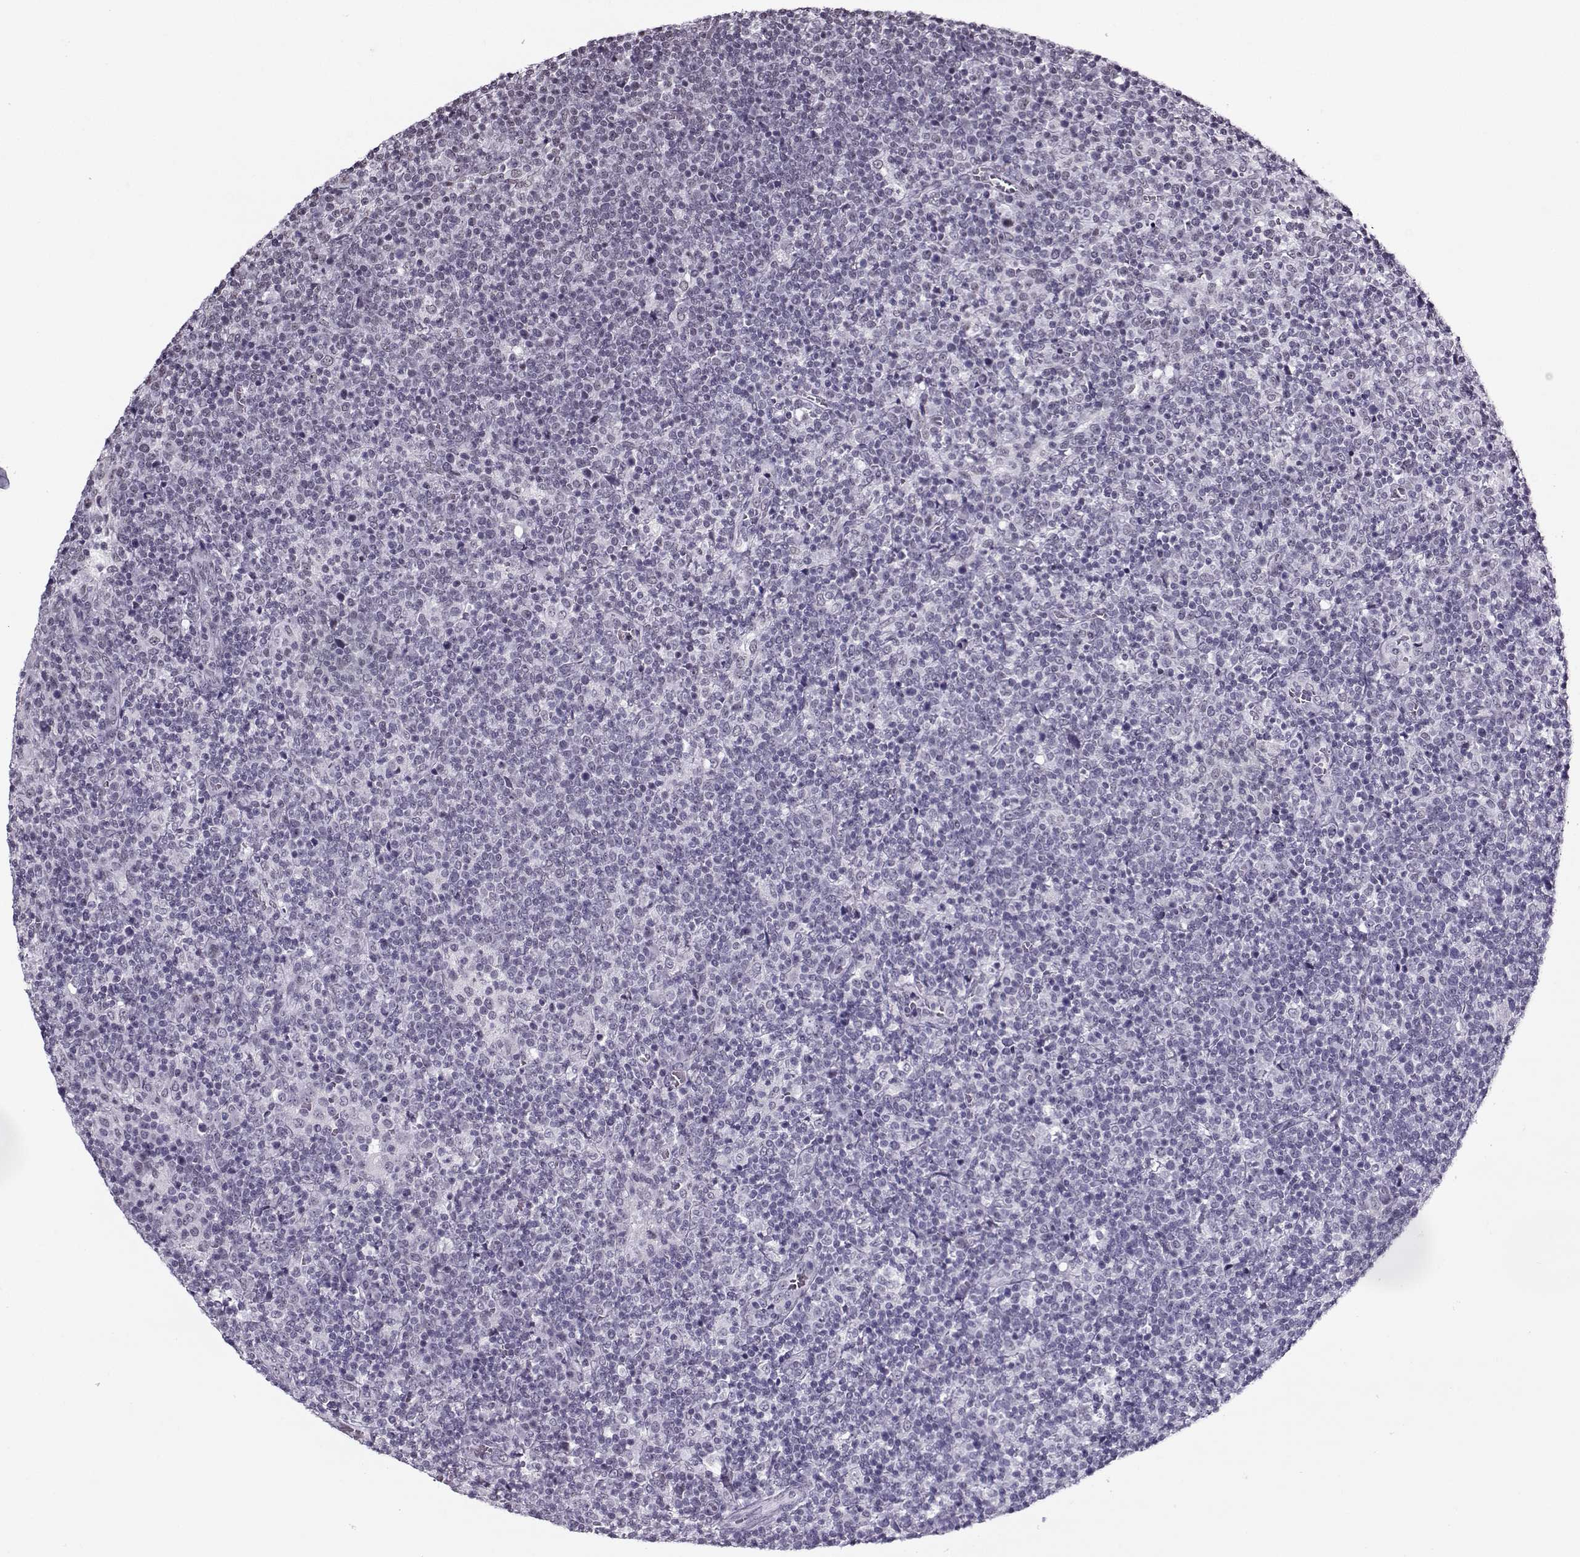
{"staining": {"intensity": "negative", "quantity": "none", "location": "none"}, "tissue": "lymphoma", "cell_type": "Tumor cells", "image_type": "cancer", "snomed": [{"axis": "morphology", "description": "Malignant lymphoma, non-Hodgkin's type, High grade"}, {"axis": "topography", "description": "Lymph node"}], "caption": "This histopathology image is of lymphoma stained with IHC to label a protein in brown with the nuclei are counter-stained blue. There is no expression in tumor cells. (DAB (3,3'-diaminobenzidine) IHC visualized using brightfield microscopy, high magnification).", "gene": "PRMT8", "patient": {"sex": "male", "age": 61}}